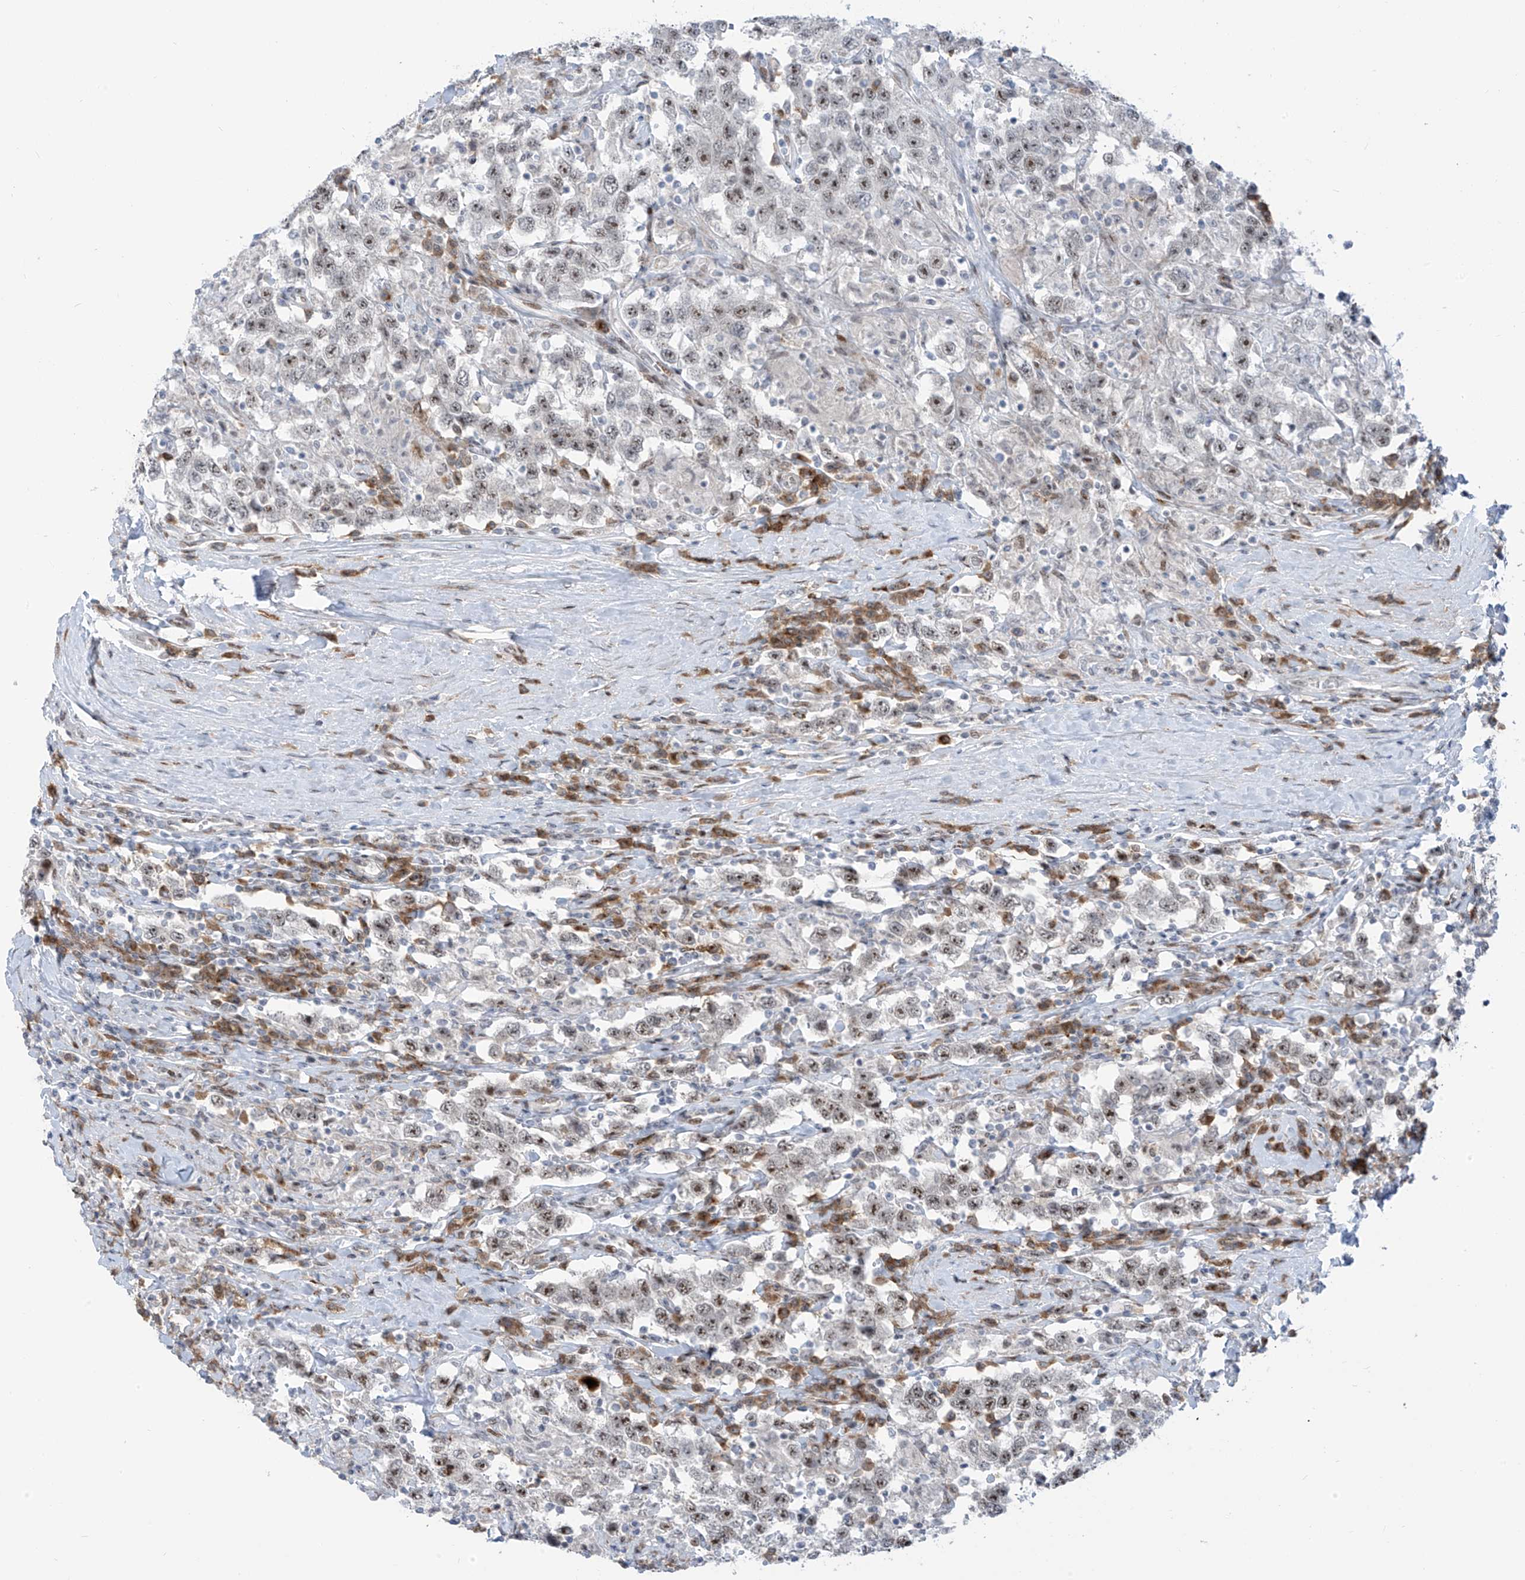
{"staining": {"intensity": "weak", "quantity": ">75%", "location": "nuclear"}, "tissue": "testis cancer", "cell_type": "Tumor cells", "image_type": "cancer", "snomed": [{"axis": "morphology", "description": "Seminoma, NOS"}, {"axis": "topography", "description": "Testis"}], "caption": "IHC histopathology image of seminoma (testis) stained for a protein (brown), which shows low levels of weak nuclear expression in approximately >75% of tumor cells.", "gene": "LIN9", "patient": {"sex": "male", "age": 41}}